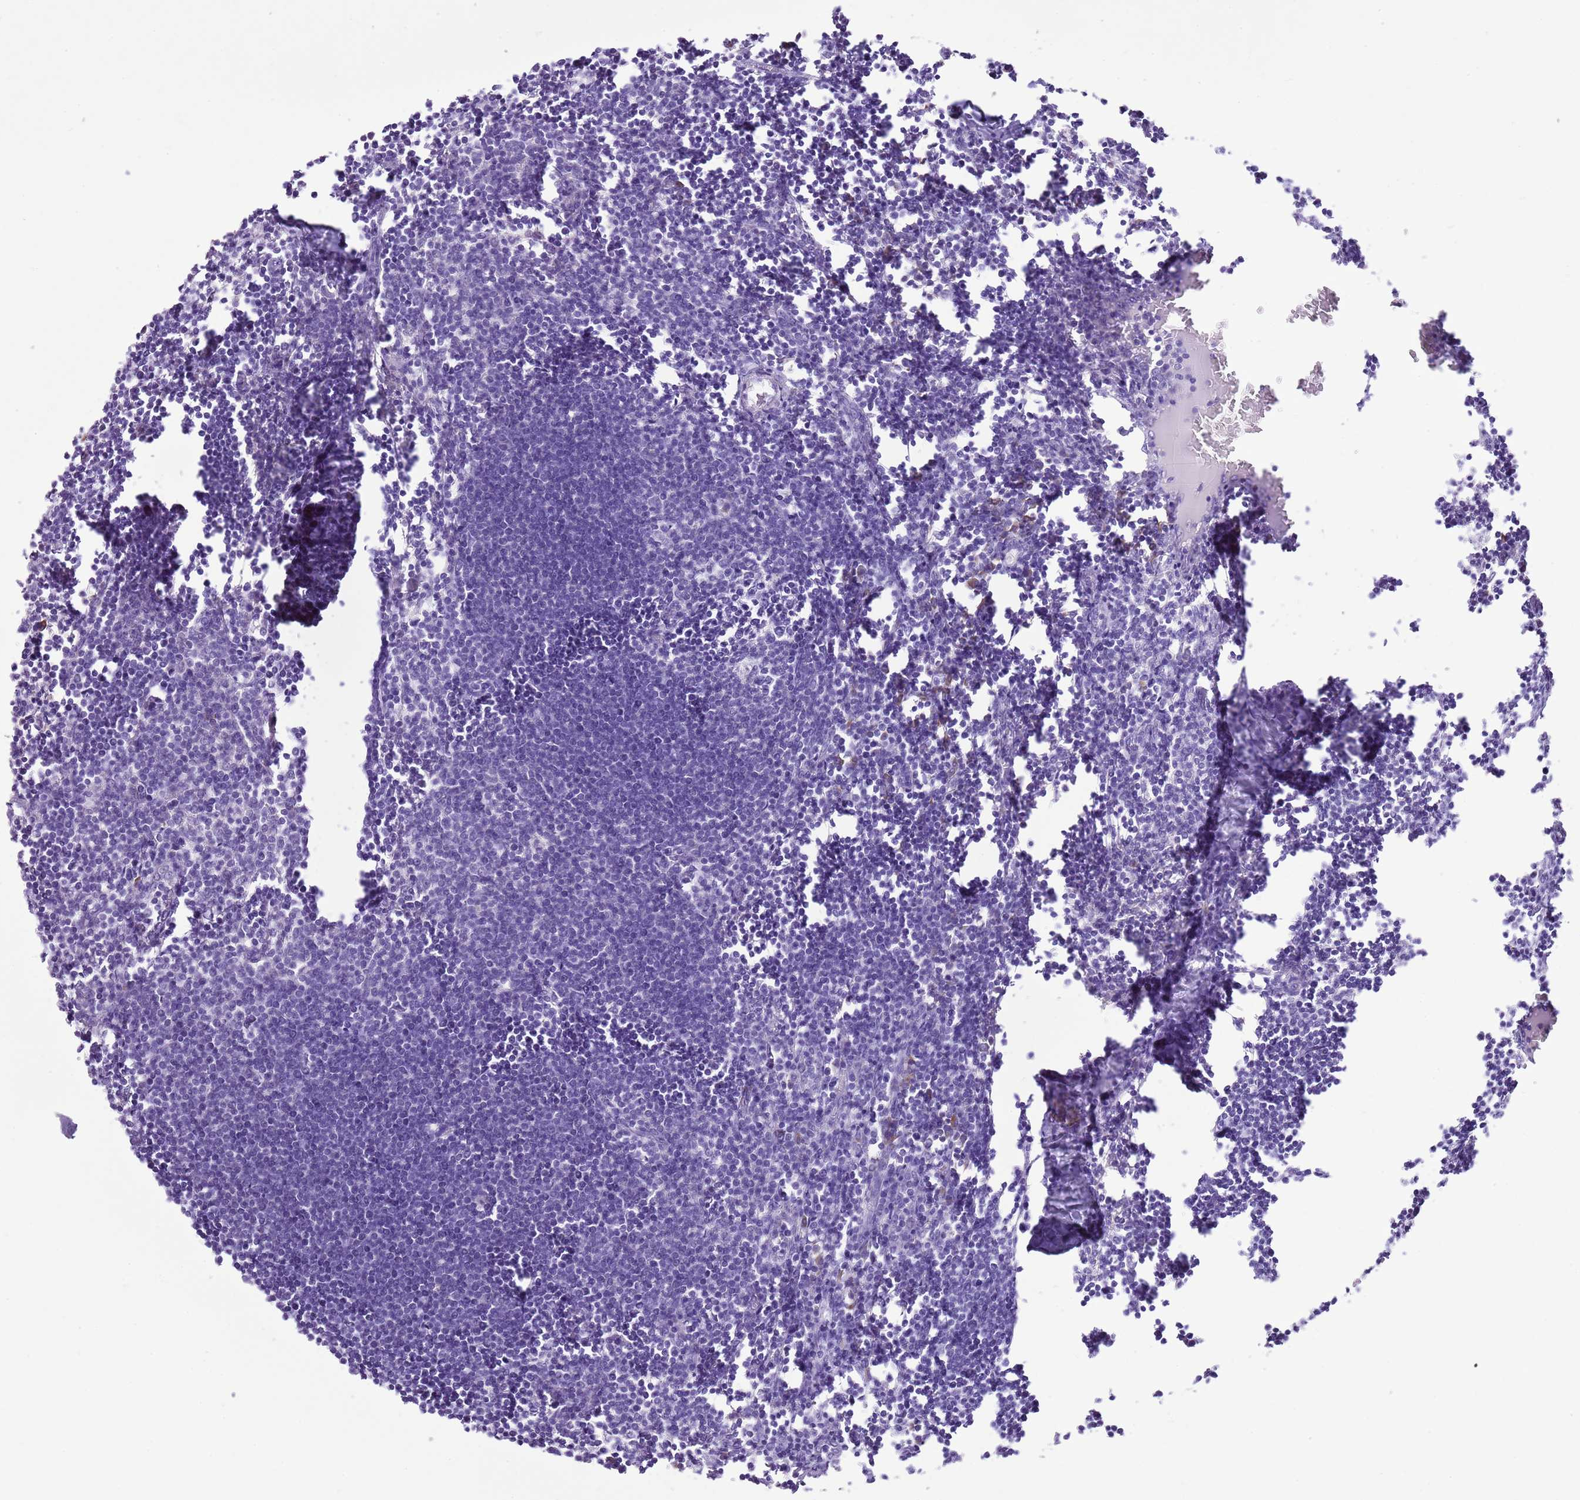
{"staining": {"intensity": "negative", "quantity": "none", "location": "none"}, "tissue": "lymph node", "cell_type": "Germinal center cells", "image_type": "normal", "snomed": [{"axis": "morphology", "description": "Normal tissue, NOS"}, {"axis": "morphology", "description": "Malignant melanoma, Metastatic site"}, {"axis": "topography", "description": "Lymph node"}], "caption": "This photomicrograph is of unremarkable lymph node stained with IHC to label a protein in brown with the nuclei are counter-stained blue. There is no positivity in germinal center cells. (Stains: DAB (3,3'-diaminobenzidine) immunohistochemistry (IHC) with hematoxylin counter stain, Microscopy: brightfield microscopy at high magnification).", "gene": "AAR2", "patient": {"sex": "male", "age": 41}}